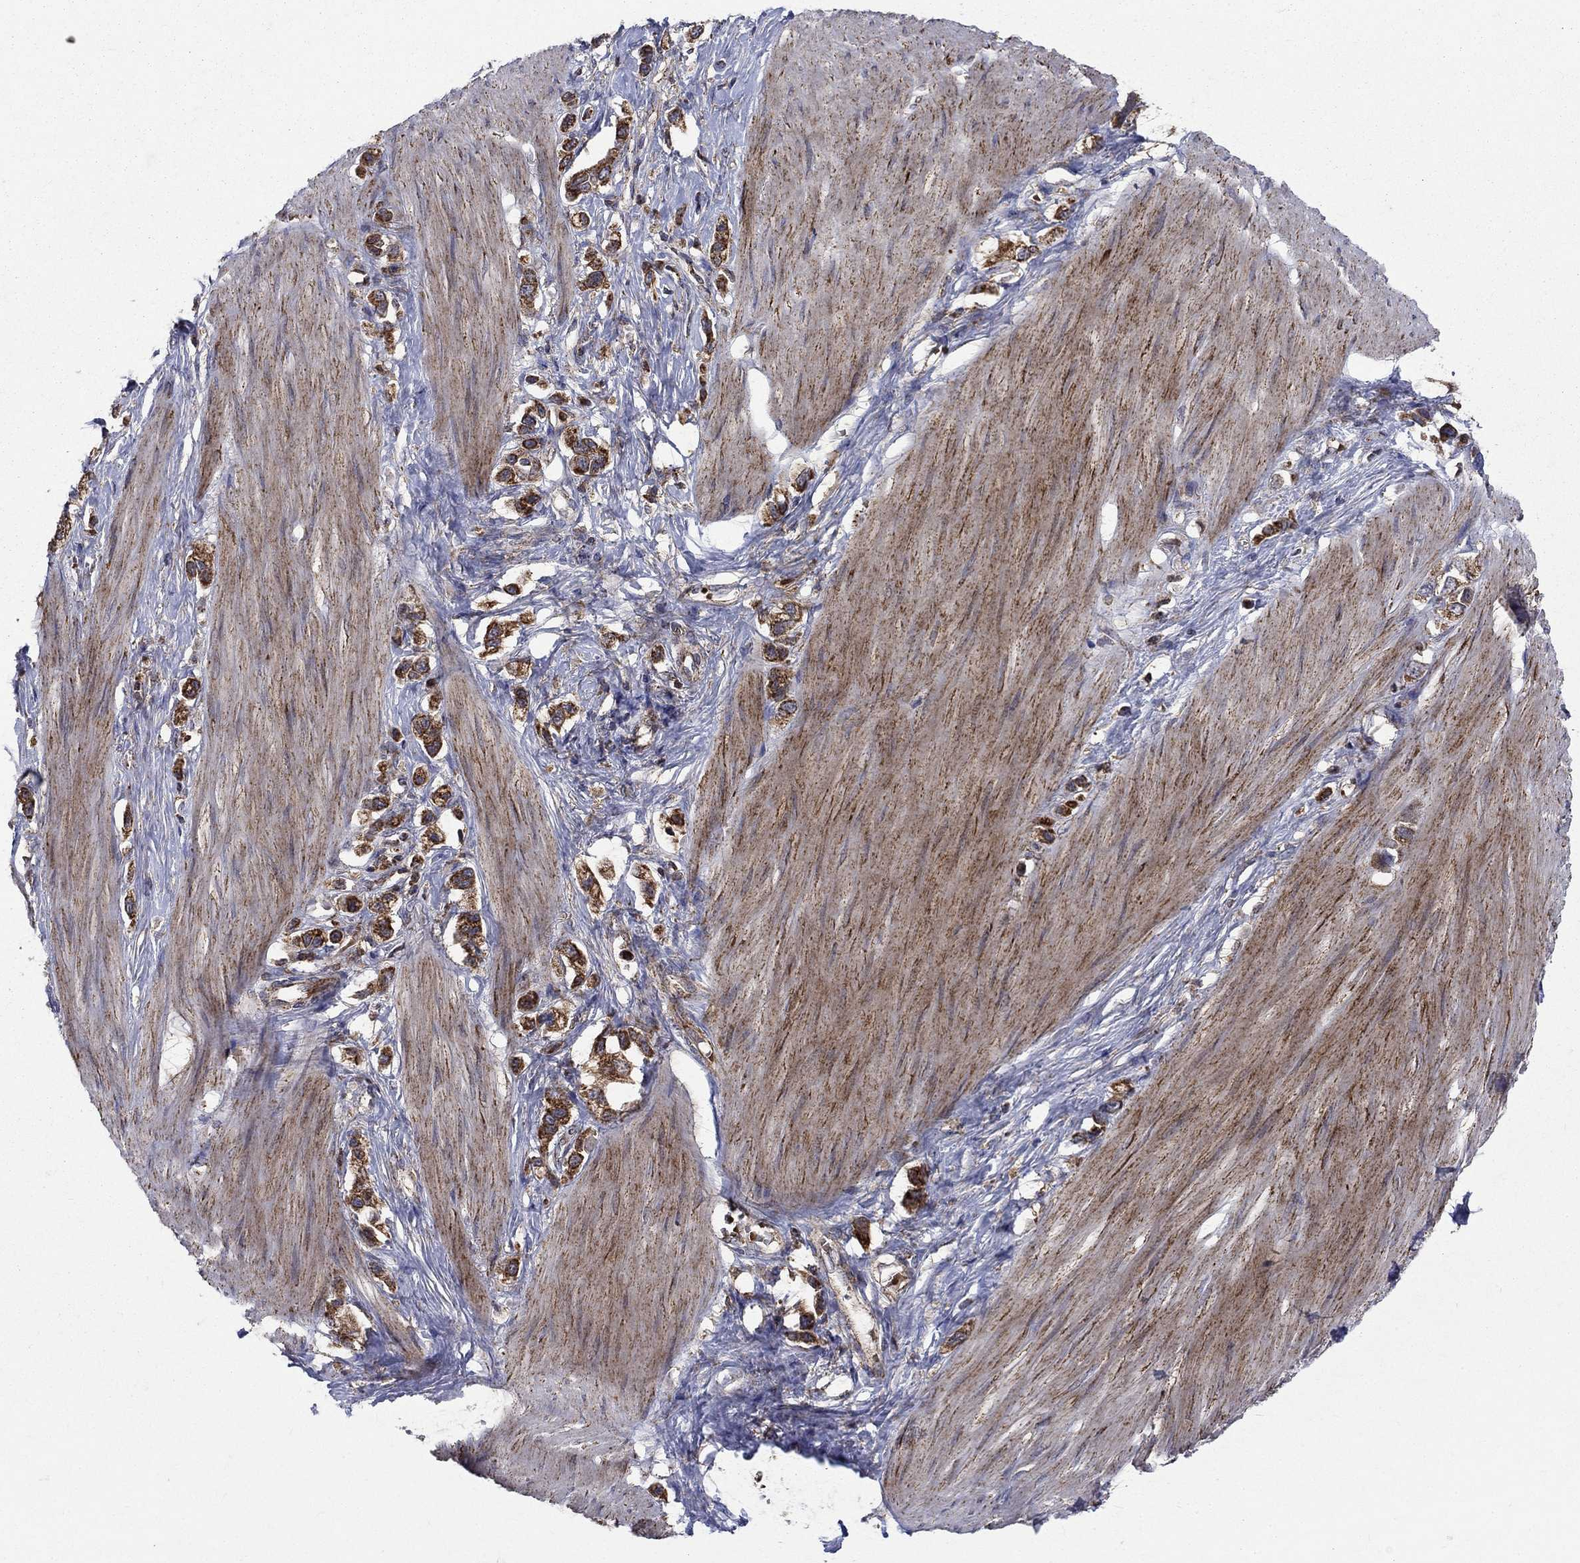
{"staining": {"intensity": "strong", "quantity": ">75%", "location": "cytoplasmic/membranous"}, "tissue": "stomach cancer", "cell_type": "Tumor cells", "image_type": "cancer", "snomed": [{"axis": "morphology", "description": "Normal tissue, NOS"}, {"axis": "morphology", "description": "Adenocarcinoma, NOS"}, {"axis": "morphology", "description": "Adenocarcinoma, High grade"}, {"axis": "topography", "description": "Stomach, upper"}, {"axis": "topography", "description": "Stomach"}], "caption": "Protein expression analysis of adenocarcinoma (stomach) reveals strong cytoplasmic/membranous positivity in about >75% of tumor cells.", "gene": "RNF19B", "patient": {"sex": "female", "age": 65}}